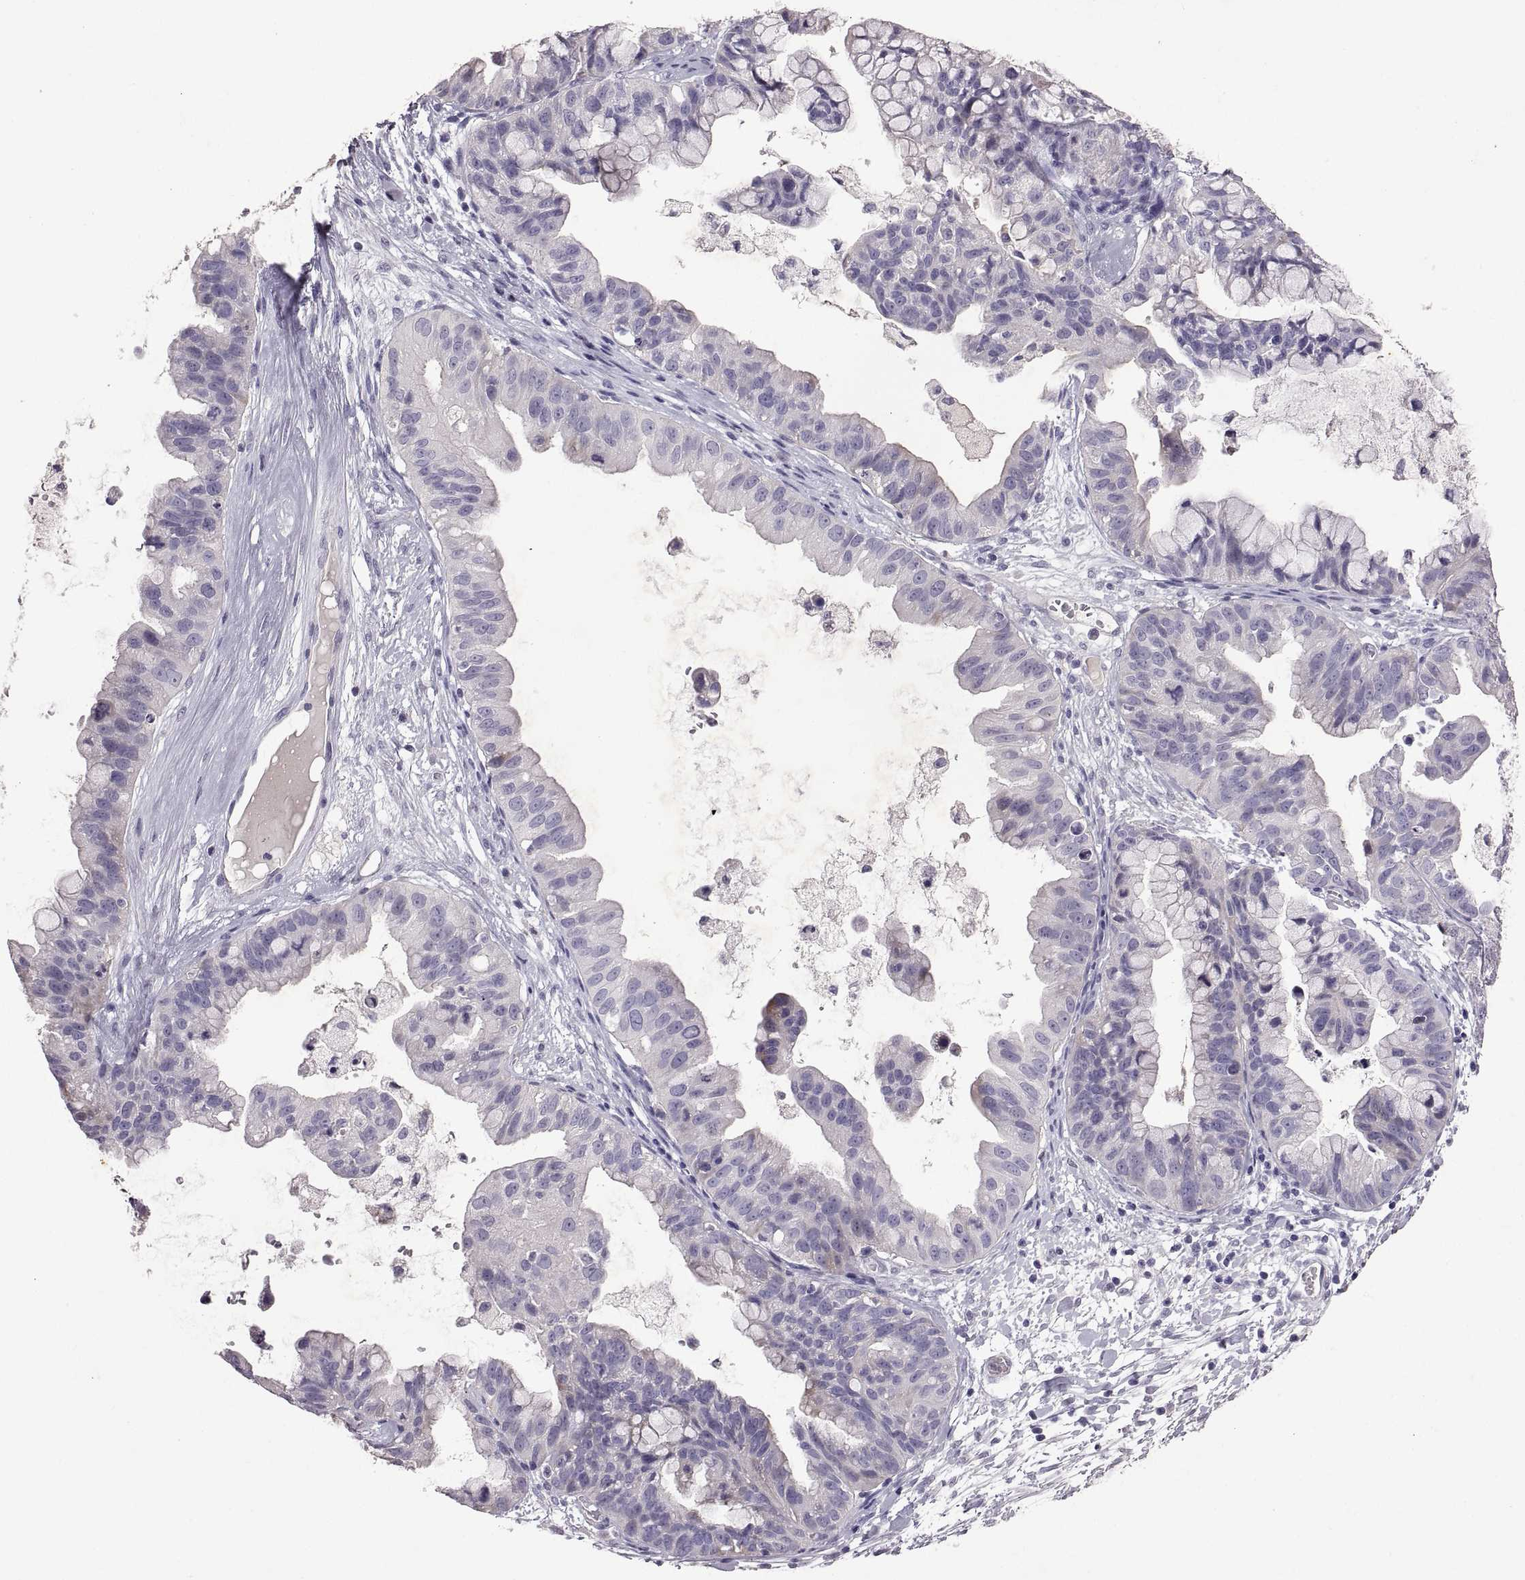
{"staining": {"intensity": "negative", "quantity": "none", "location": "none"}, "tissue": "ovarian cancer", "cell_type": "Tumor cells", "image_type": "cancer", "snomed": [{"axis": "morphology", "description": "Cystadenocarcinoma, mucinous, NOS"}, {"axis": "topography", "description": "Ovary"}], "caption": "DAB immunohistochemical staining of human ovarian cancer reveals no significant positivity in tumor cells.", "gene": "DEFB136", "patient": {"sex": "female", "age": 76}}